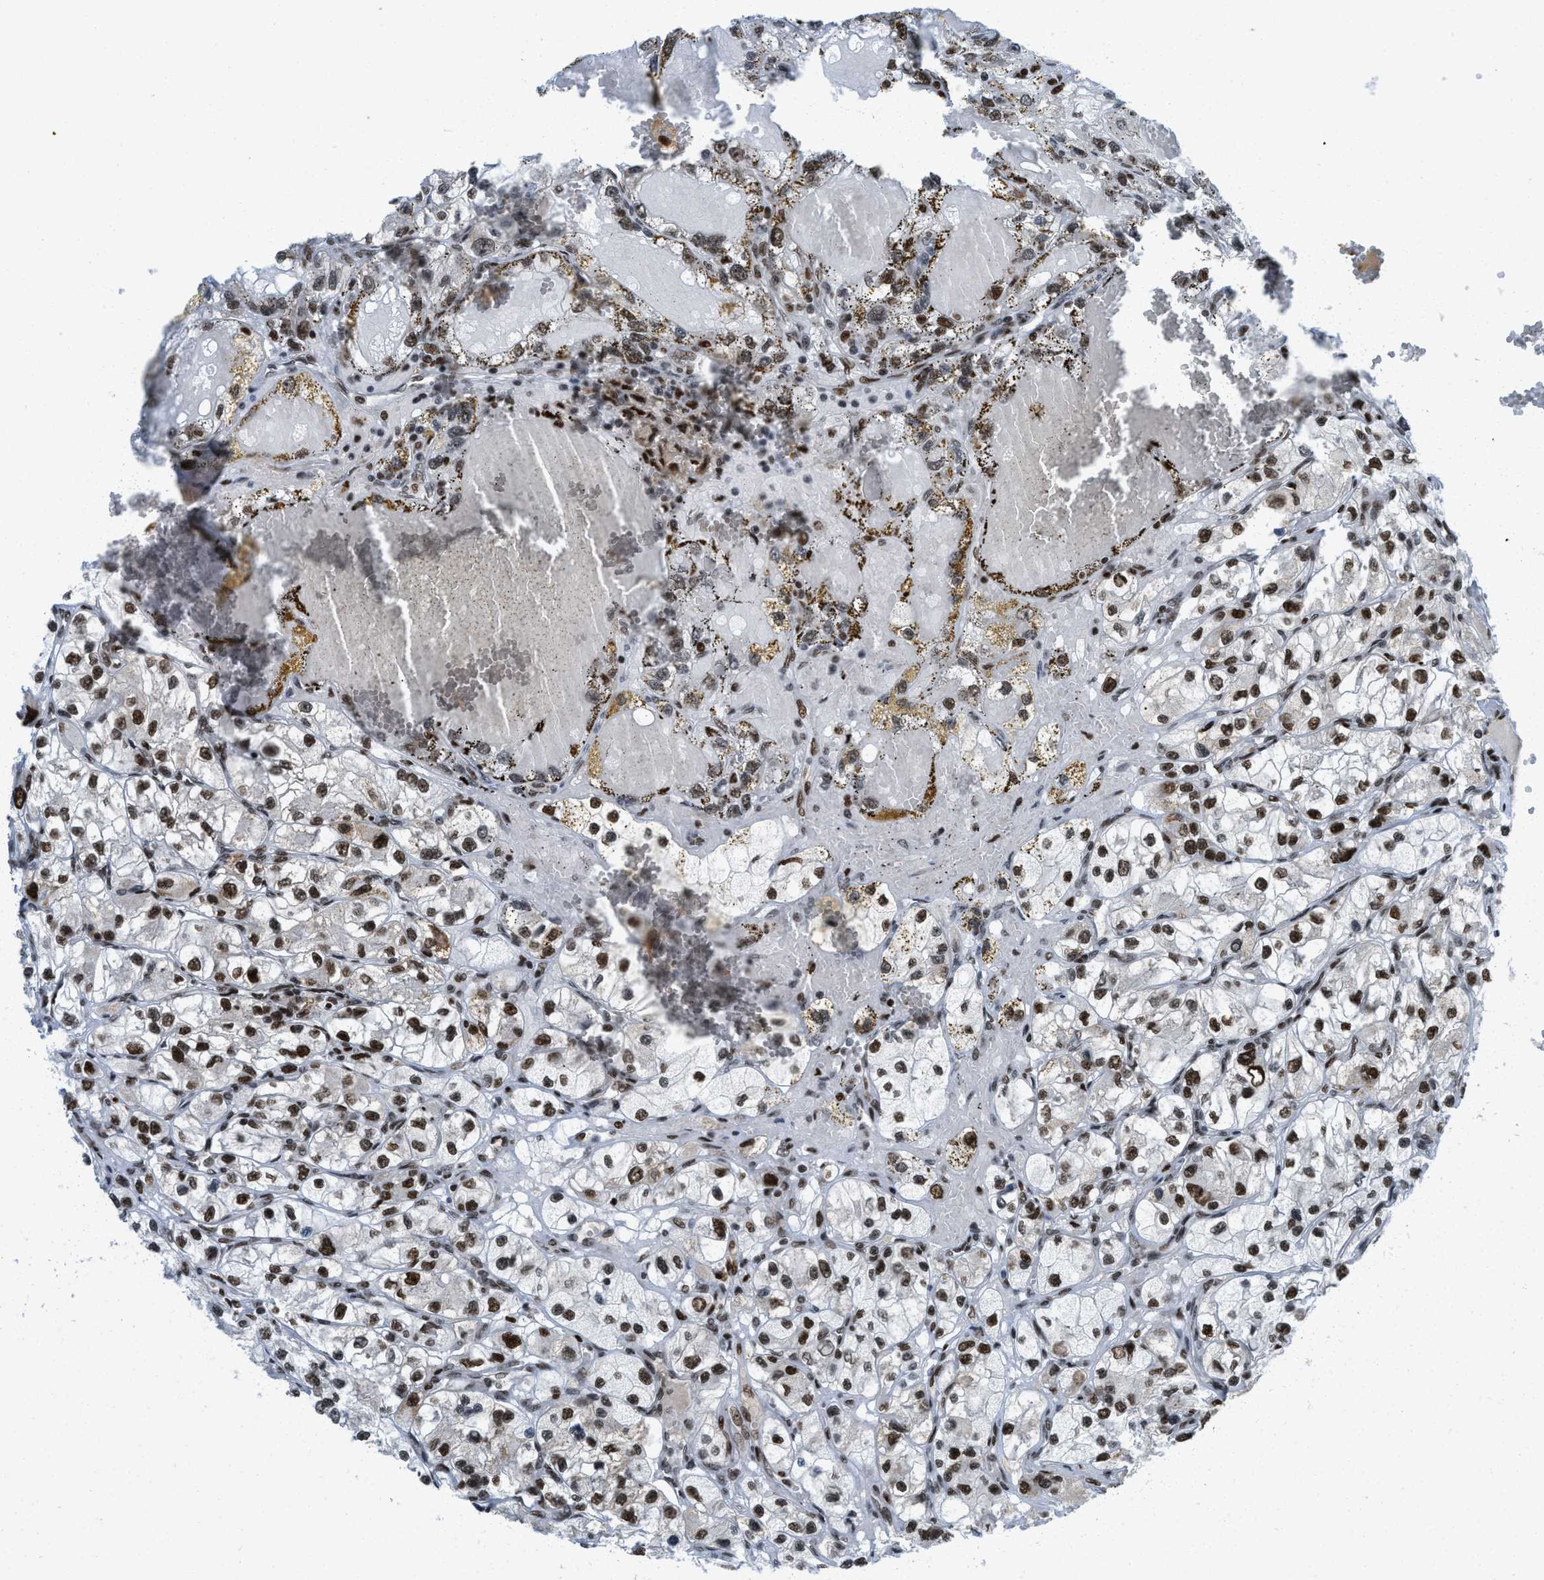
{"staining": {"intensity": "strong", "quantity": ">75%", "location": "nuclear"}, "tissue": "renal cancer", "cell_type": "Tumor cells", "image_type": "cancer", "snomed": [{"axis": "morphology", "description": "Adenocarcinoma, NOS"}, {"axis": "topography", "description": "Kidney"}], "caption": "IHC micrograph of renal cancer (adenocarcinoma) stained for a protein (brown), which shows high levels of strong nuclear expression in approximately >75% of tumor cells.", "gene": "RFX5", "patient": {"sex": "female", "age": 57}}